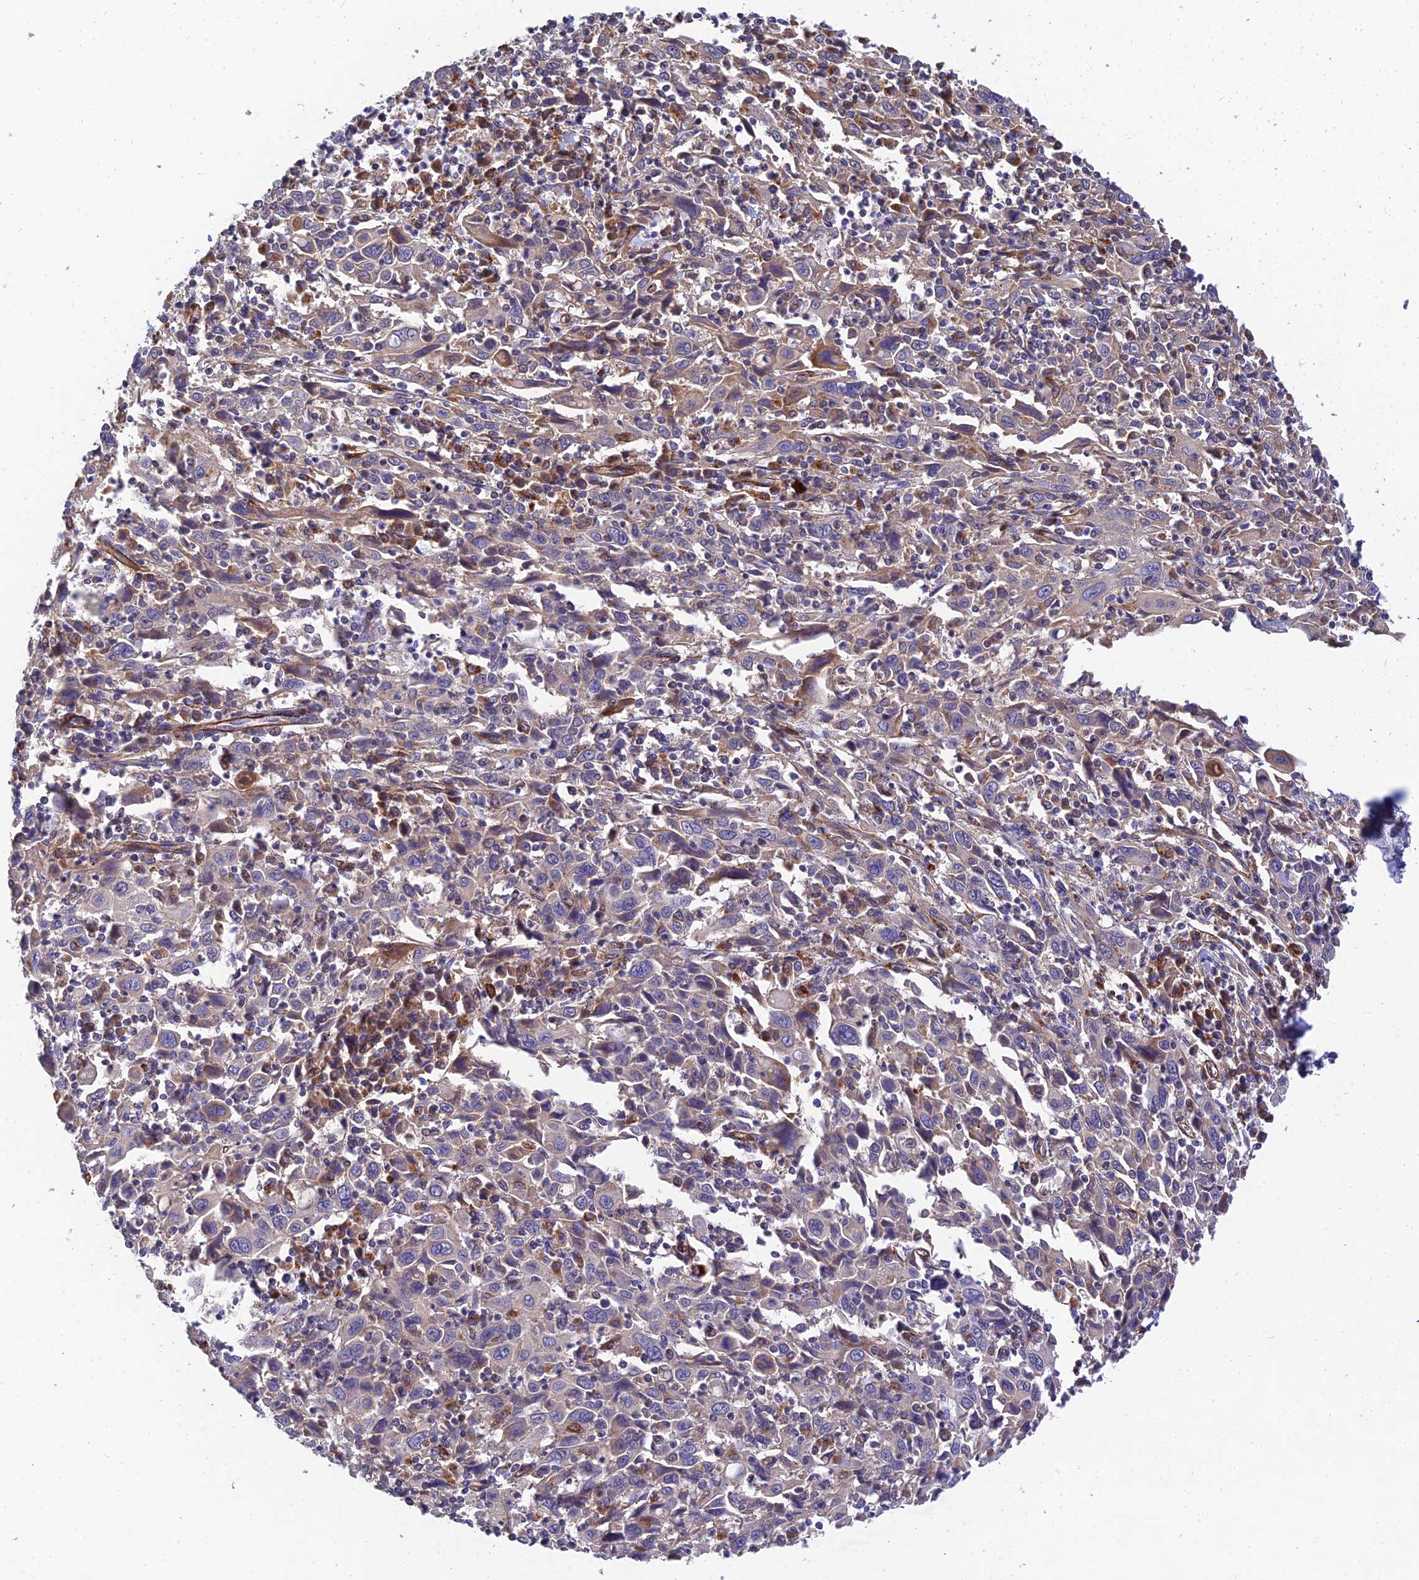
{"staining": {"intensity": "negative", "quantity": "none", "location": "none"}, "tissue": "cervical cancer", "cell_type": "Tumor cells", "image_type": "cancer", "snomed": [{"axis": "morphology", "description": "Squamous cell carcinoma, NOS"}, {"axis": "topography", "description": "Cervix"}], "caption": "Histopathology image shows no significant protein expression in tumor cells of cervical cancer.", "gene": "MRPL35", "patient": {"sex": "female", "age": 46}}